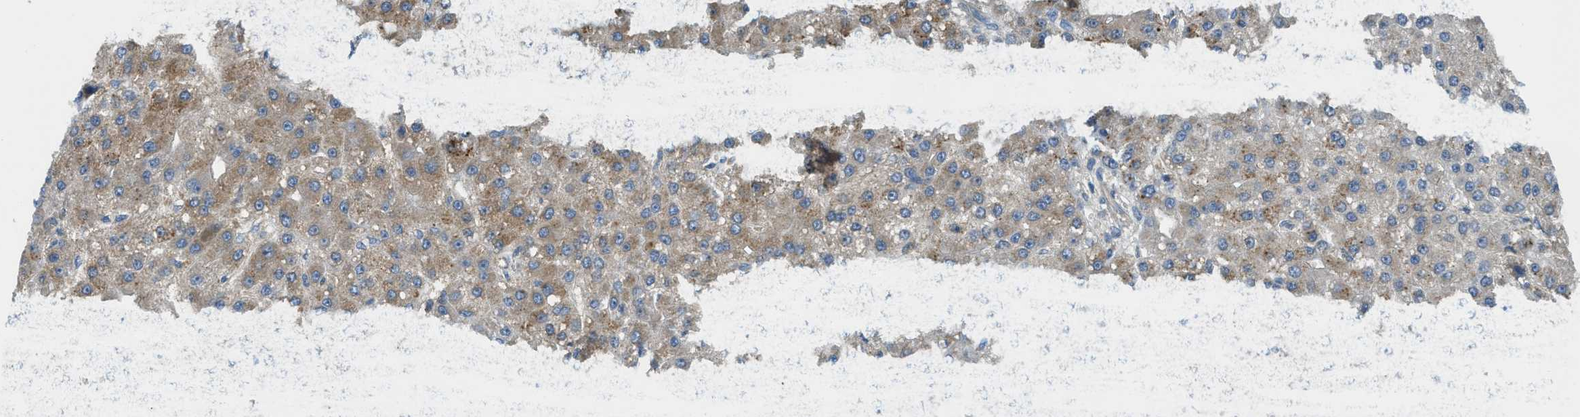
{"staining": {"intensity": "weak", "quantity": ">75%", "location": "cytoplasmic/membranous"}, "tissue": "liver cancer", "cell_type": "Tumor cells", "image_type": "cancer", "snomed": [{"axis": "morphology", "description": "Carcinoma, Hepatocellular, NOS"}, {"axis": "topography", "description": "Liver"}], "caption": "This image shows immunohistochemistry staining of liver cancer, with low weak cytoplasmic/membranous staining in about >75% of tumor cells.", "gene": "BAG4", "patient": {"sex": "male", "age": 67}}